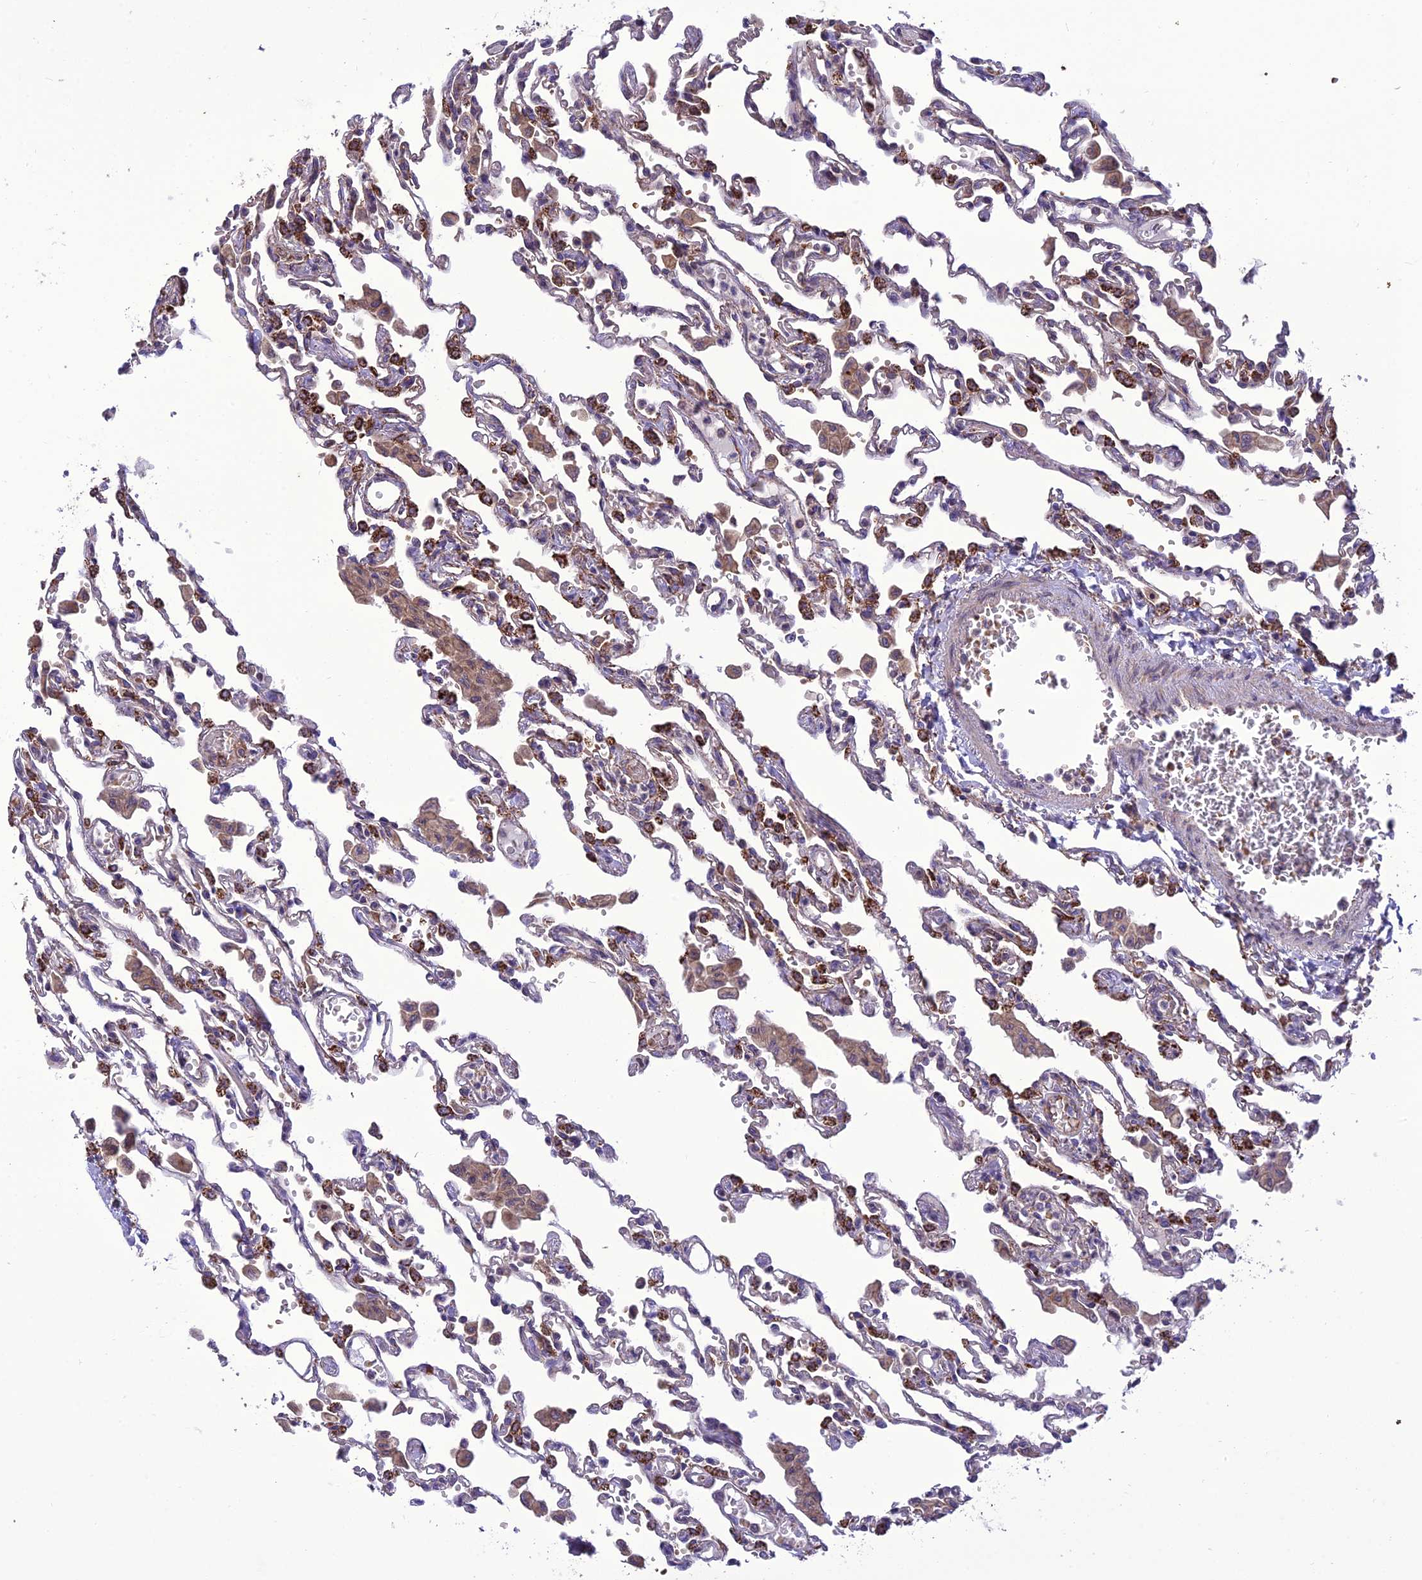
{"staining": {"intensity": "negative", "quantity": "none", "location": "none"}, "tissue": "lung", "cell_type": "Alveolar cells", "image_type": "normal", "snomed": [{"axis": "morphology", "description": "Normal tissue, NOS"}, {"axis": "topography", "description": "Bronchus"}, {"axis": "topography", "description": "Lung"}], "caption": "This is an immunohistochemistry image of unremarkable lung. There is no positivity in alveolar cells.", "gene": "ENSG00000260272", "patient": {"sex": "female", "age": 49}}